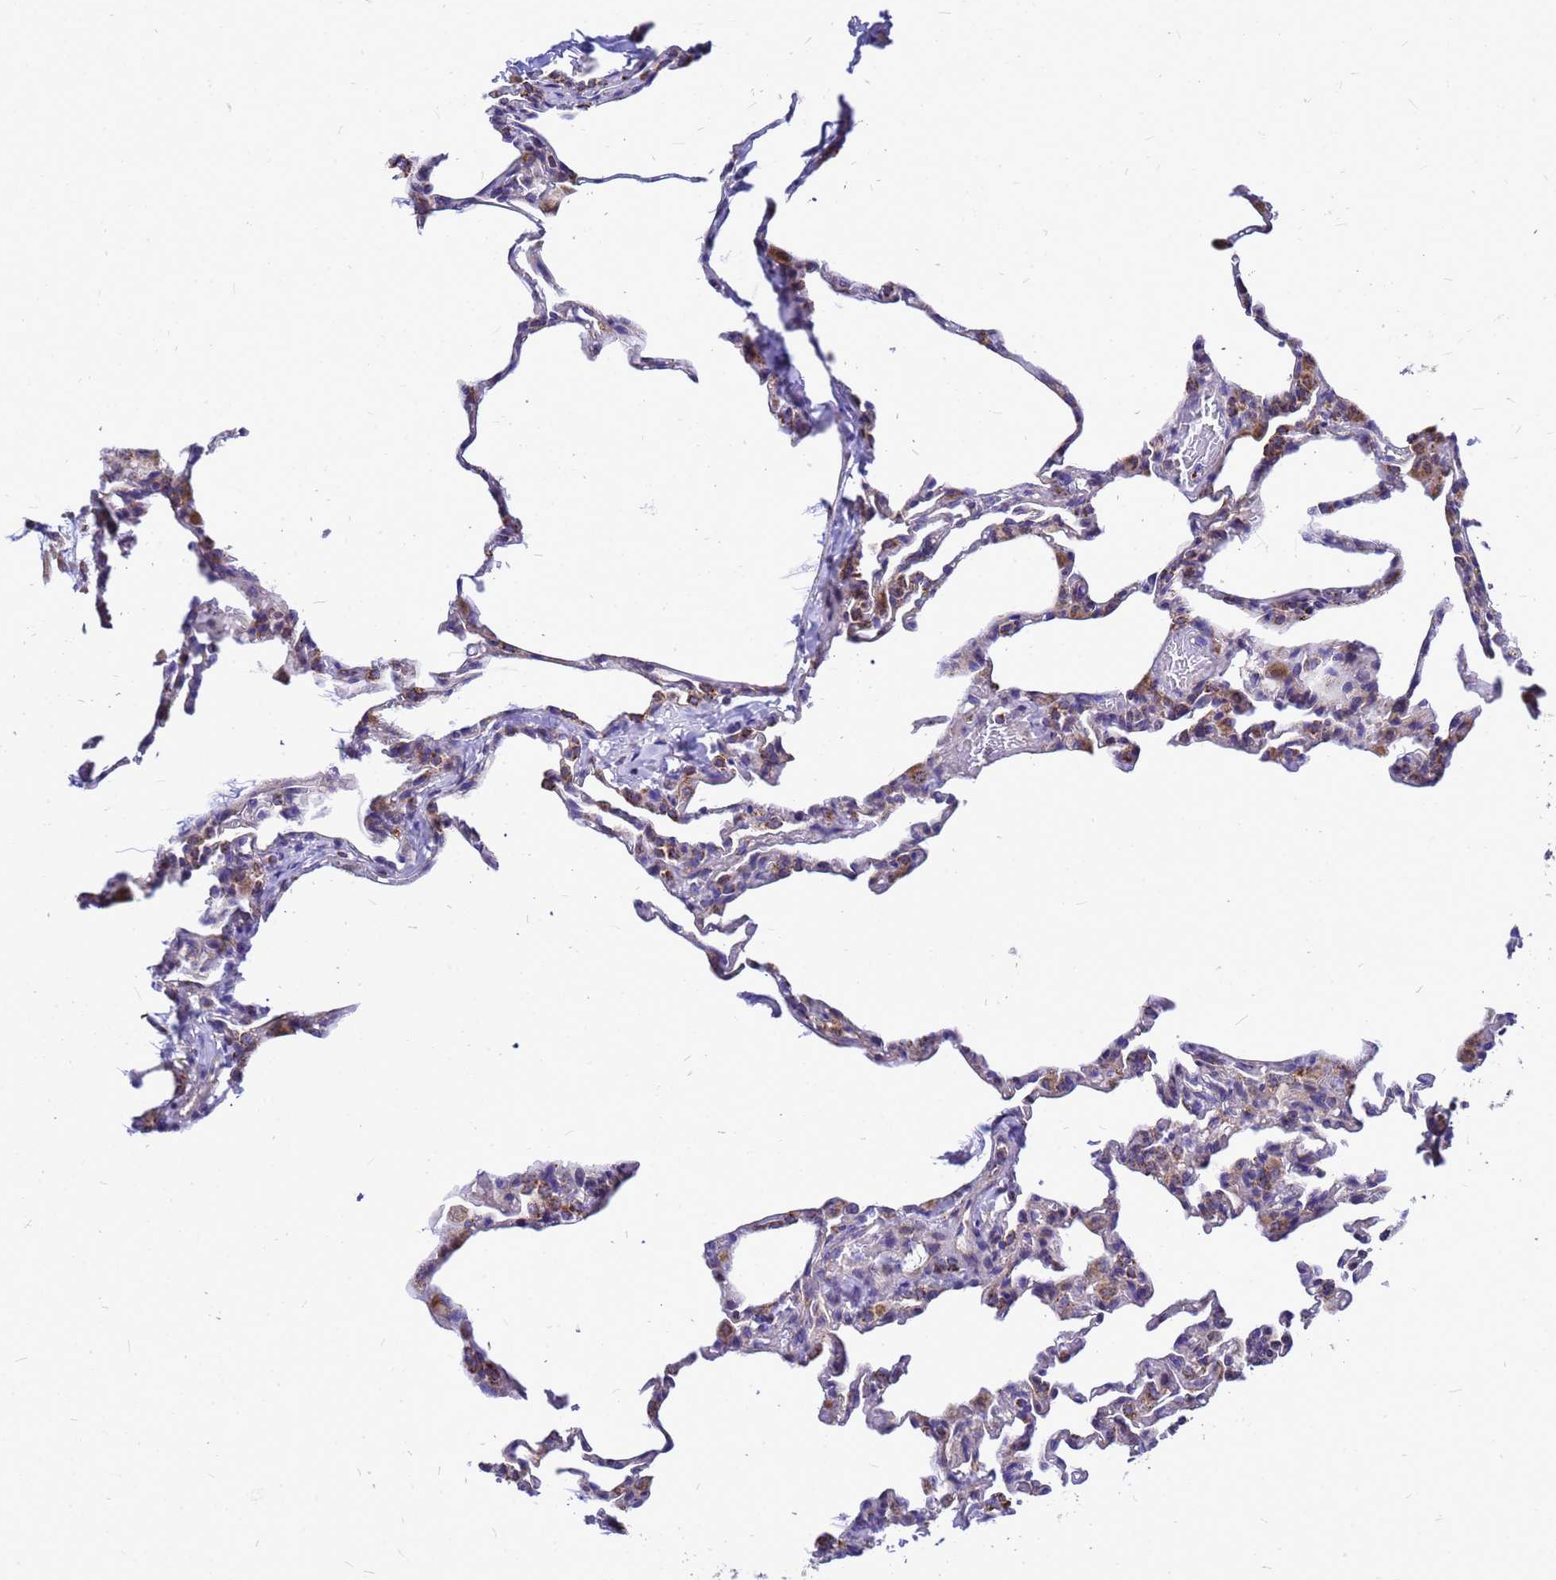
{"staining": {"intensity": "negative", "quantity": "none", "location": "none"}, "tissue": "lung", "cell_type": "Alveolar cells", "image_type": "normal", "snomed": [{"axis": "morphology", "description": "Normal tissue, NOS"}, {"axis": "topography", "description": "Lung"}], "caption": "The micrograph demonstrates no significant staining in alveolar cells of lung. (Immunohistochemistry, brightfield microscopy, high magnification).", "gene": "CMC4", "patient": {"sex": "male", "age": 20}}